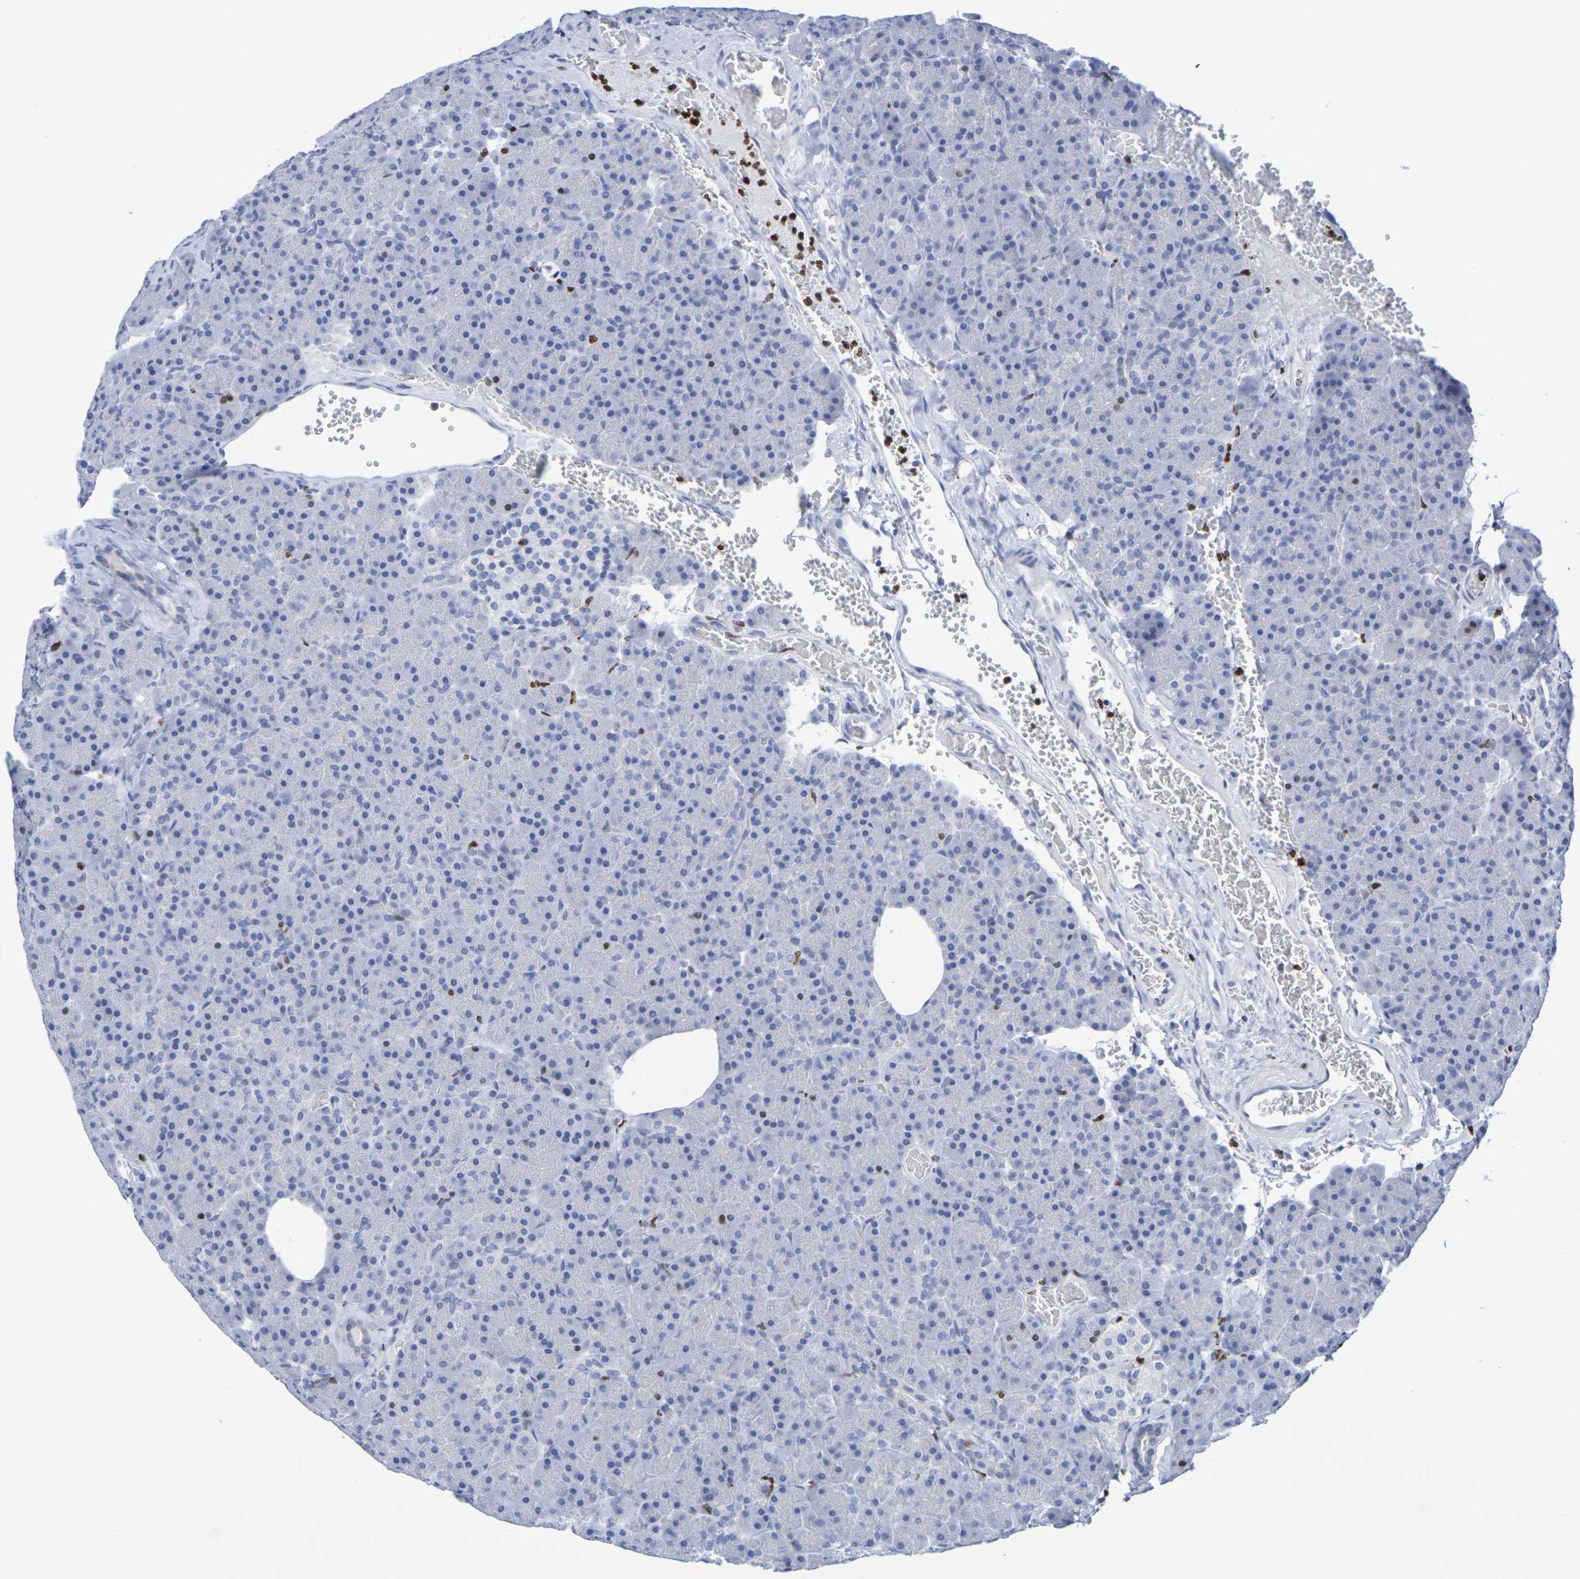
{"staining": {"intensity": "negative", "quantity": "none", "location": "none"}, "tissue": "pancreas", "cell_type": "Exocrine glandular cells", "image_type": "normal", "snomed": [{"axis": "morphology", "description": "Normal tissue, NOS"}, {"axis": "topography", "description": "Pancreas"}], "caption": "DAB (3,3'-diaminobenzidine) immunohistochemical staining of benign human pancreas shows no significant staining in exocrine glandular cells.", "gene": "H1", "patient": {"sex": "female", "age": 35}}